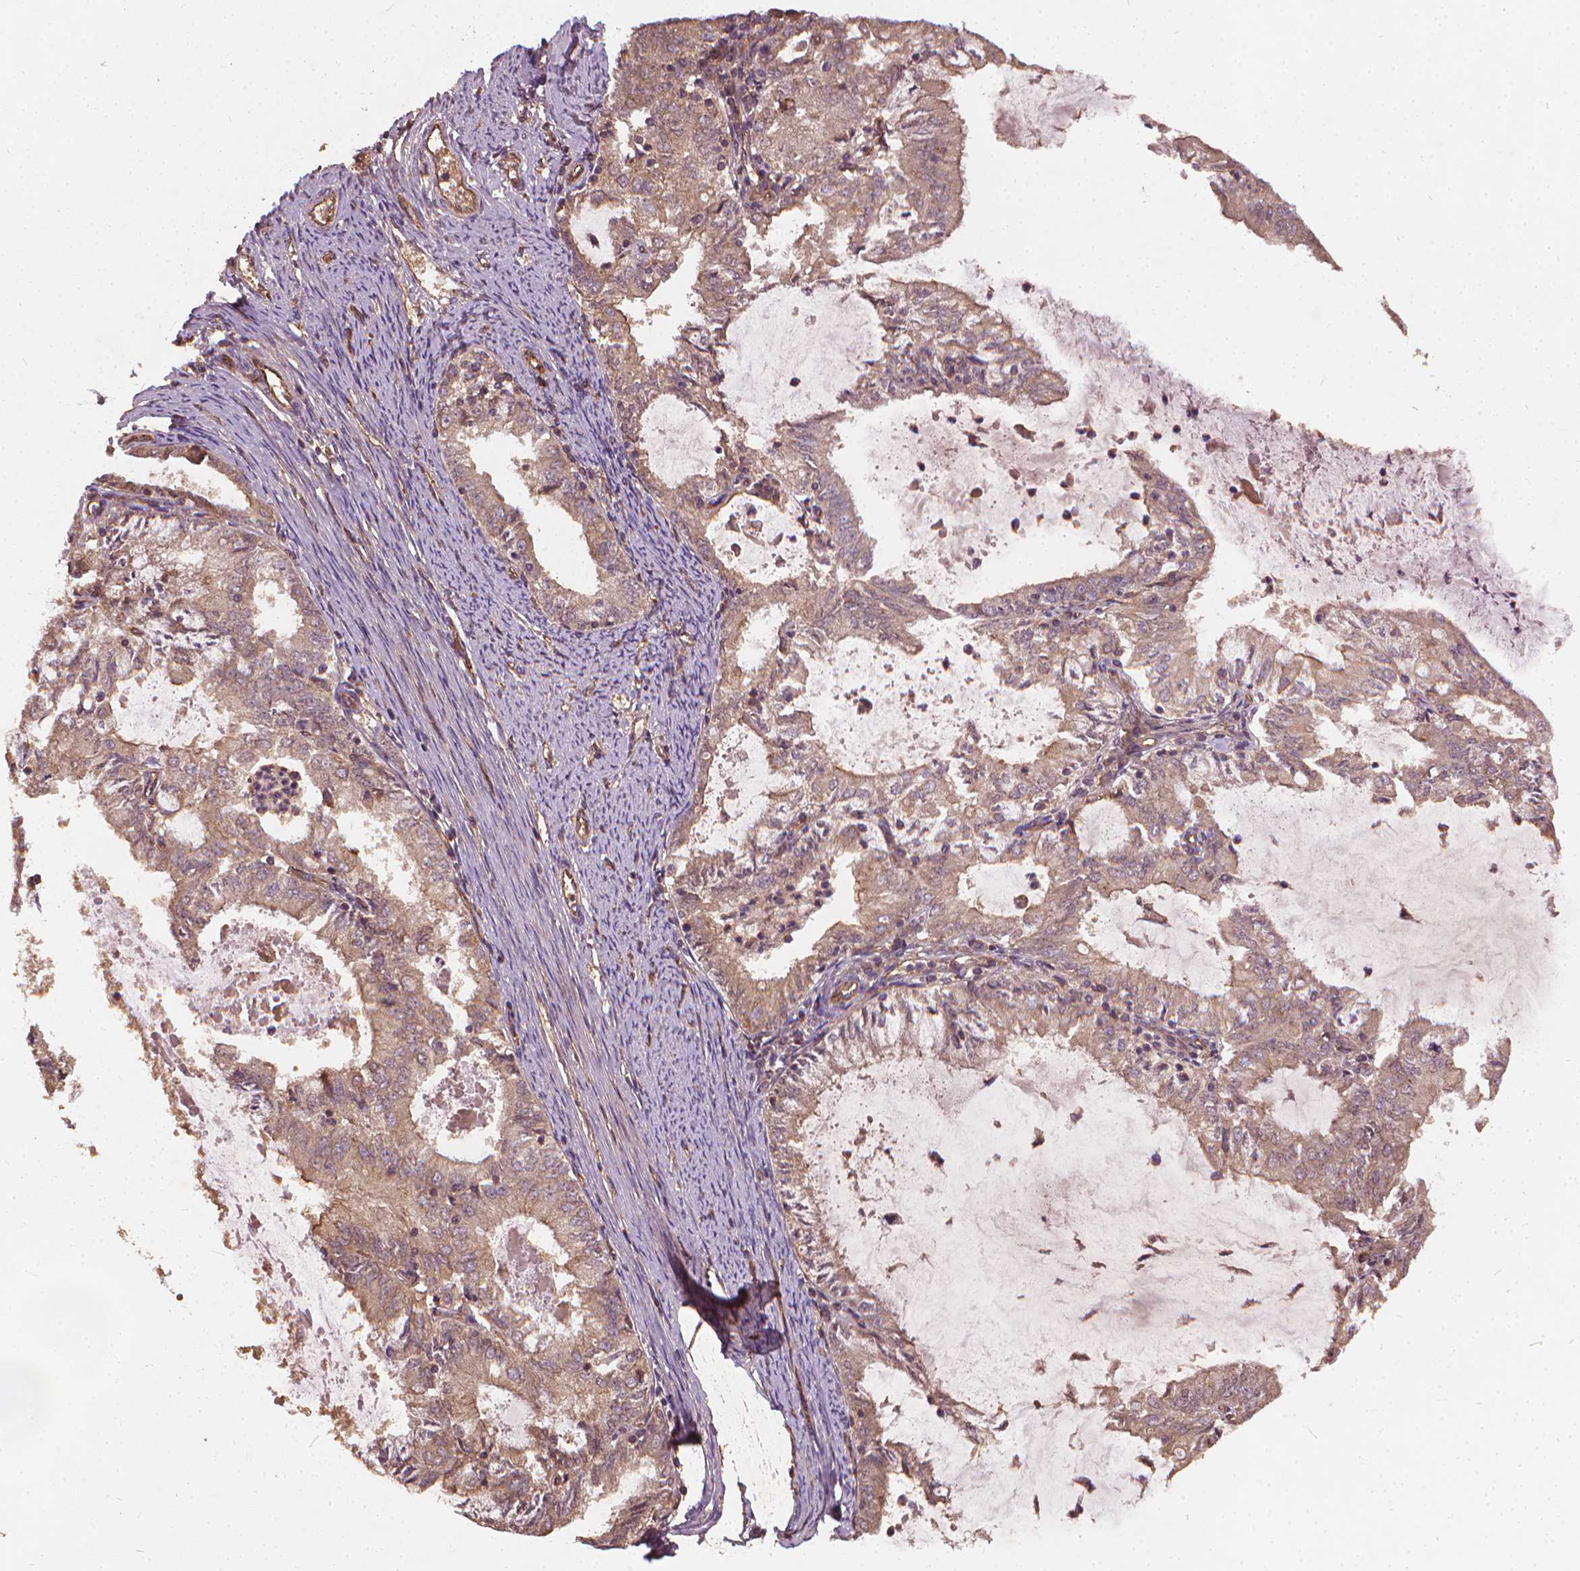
{"staining": {"intensity": "weak", "quantity": ">75%", "location": "cytoplasmic/membranous"}, "tissue": "endometrial cancer", "cell_type": "Tumor cells", "image_type": "cancer", "snomed": [{"axis": "morphology", "description": "Adenocarcinoma, NOS"}, {"axis": "topography", "description": "Endometrium"}], "caption": "Weak cytoplasmic/membranous positivity is appreciated in about >75% of tumor cells in endometrial adenocarcinoma. (DAB IHC with brightfield microscopy, high magnification).", "gene": "UBXN2A", "patient": {"sex": "female", "age": 57}}